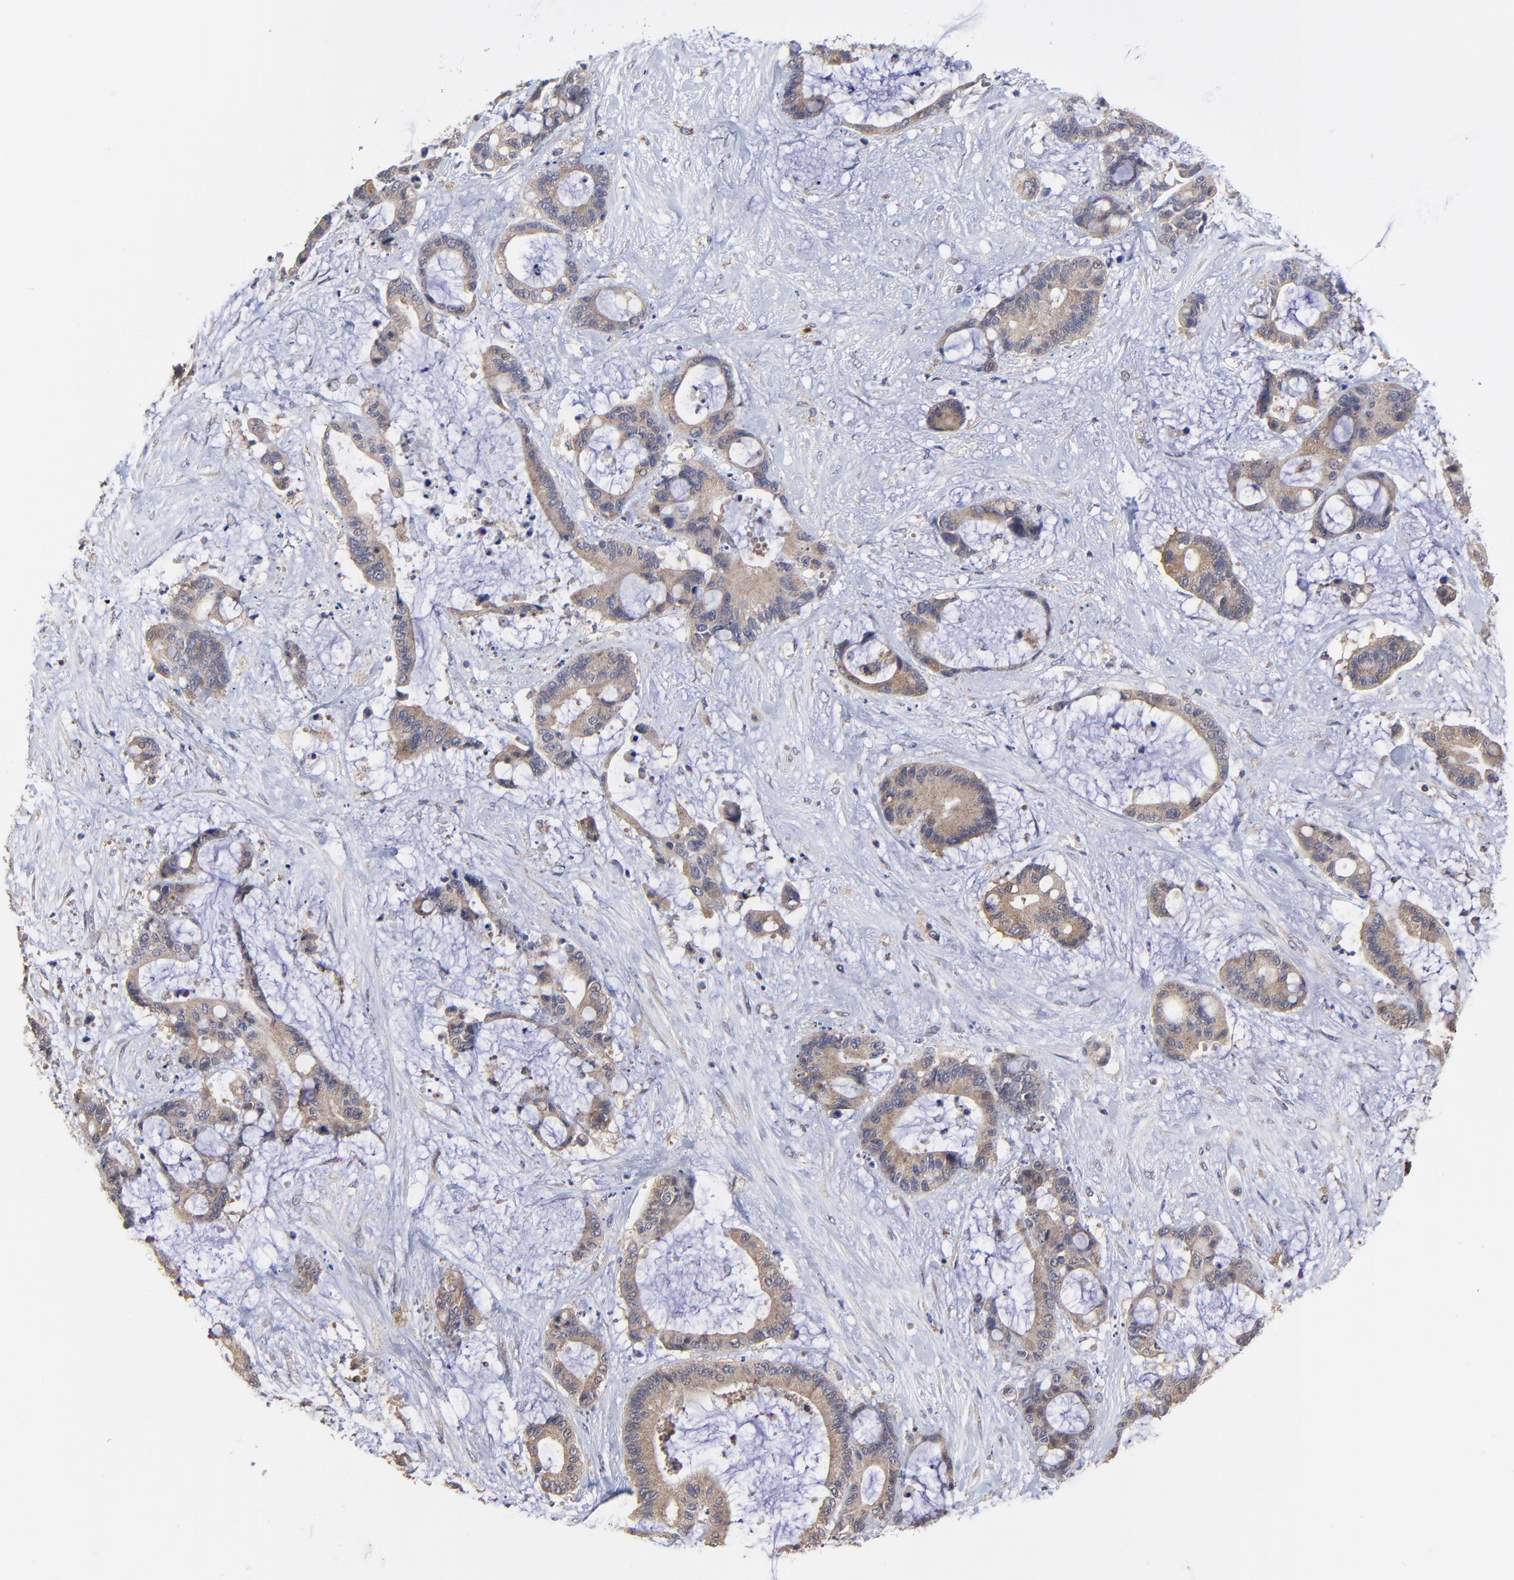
{"staining": {"intensity": "moderate", "quantity": ">75%", "location": "cytoplasmic/membranous"}, "tissue": "liver cancer", "cell_type": "Tumor cells", "image_type": "cancer", "snomed": [{"axis": "morphology", "description": "Cholangiocarcinoma"}, {"axis": "topography", "description": "Liver"}], "caption": "Immunohistochemistry (IHC) micrograph of neoplastic tissue: liver cancer stained using immunohistochemistry (IHC) reveals medium levels of moderate protein expression localized specifically in the cytoplasmic/membranous of tumor cells, appearing as a cytoplasmic/membranous brown color.", "gene": "PDE4B", "patient": {"sex": "female", "age": 73}}